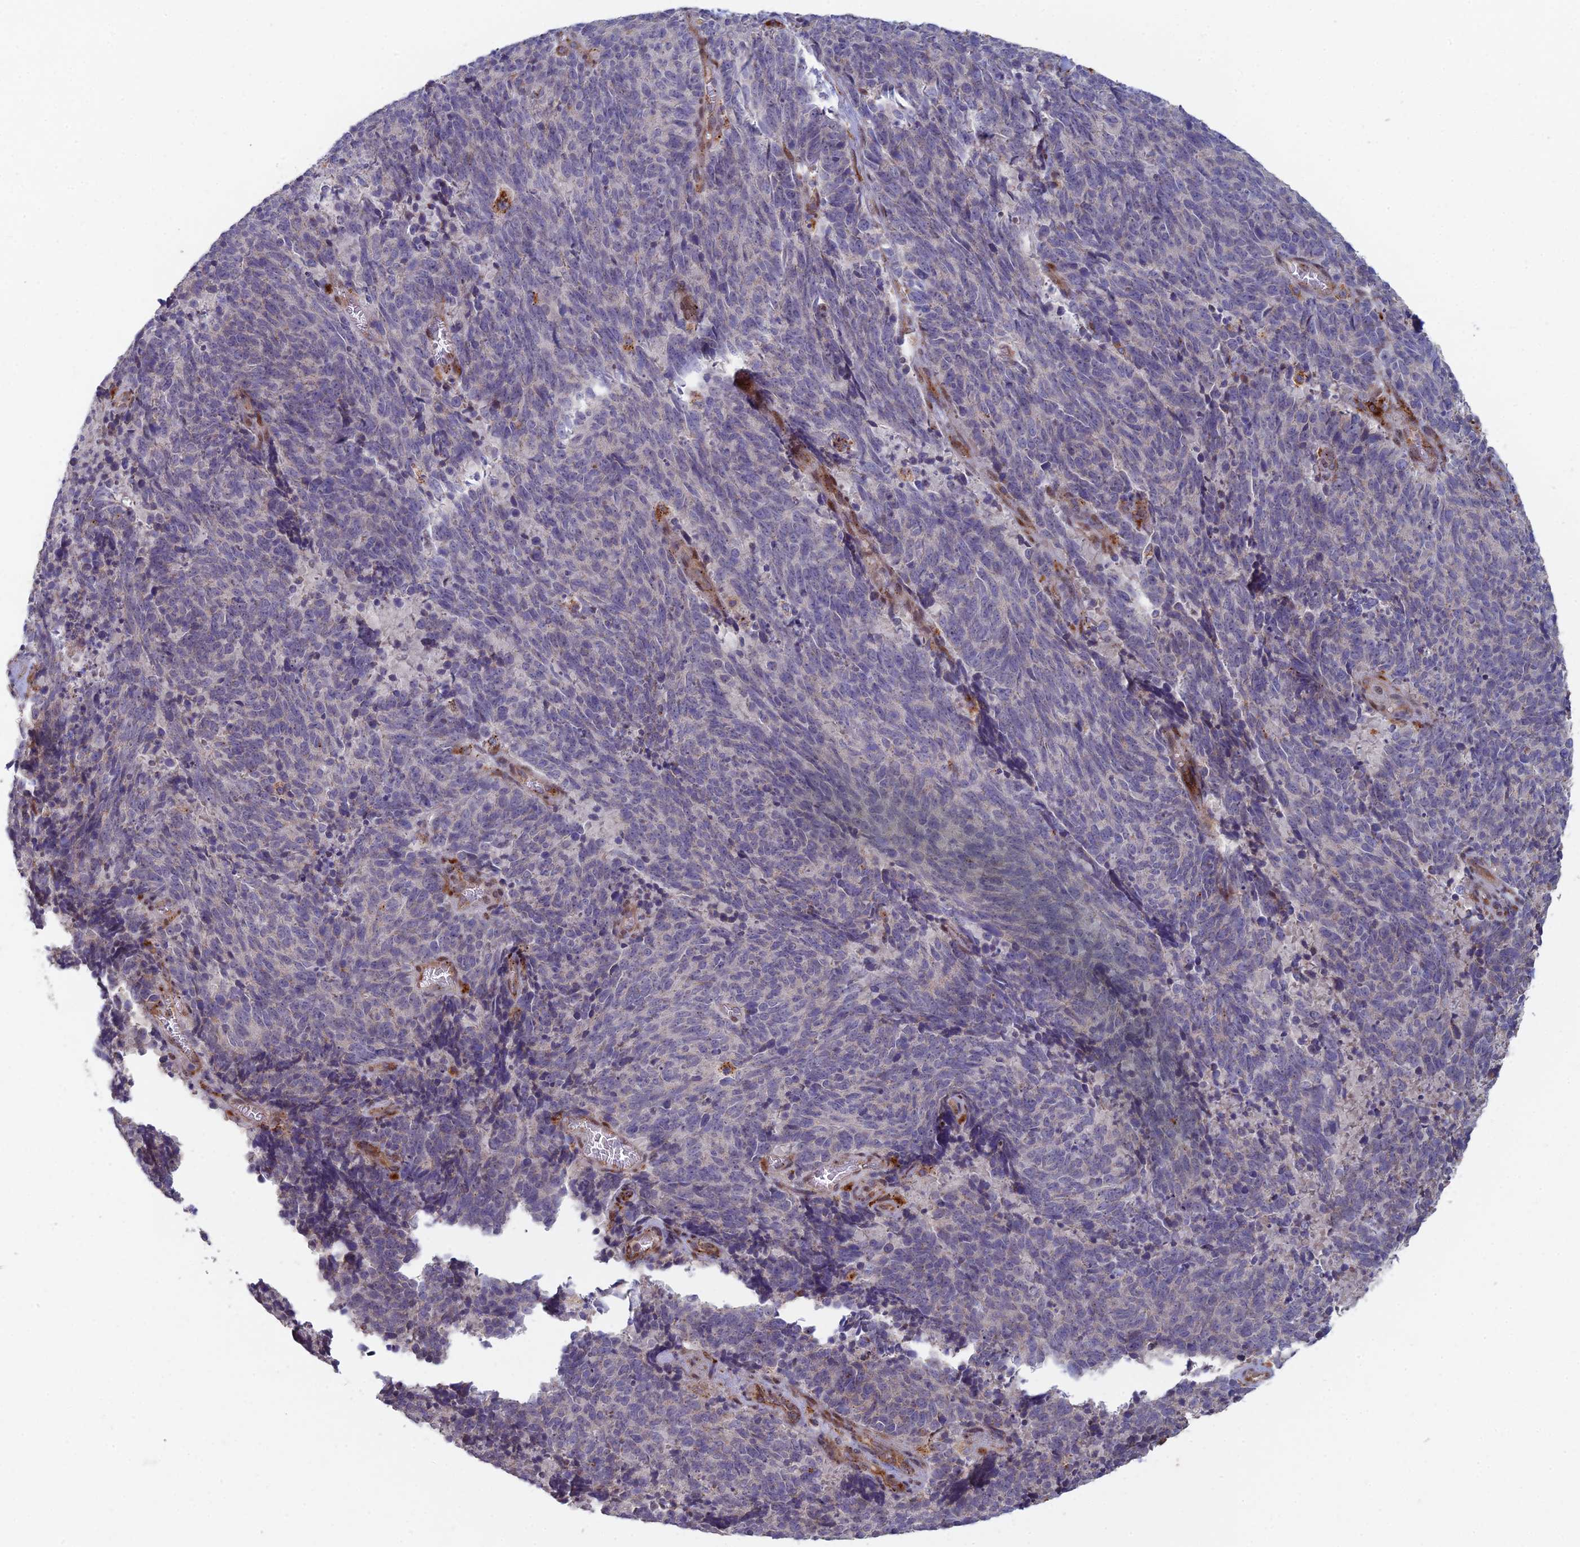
{"staining": {"intensity": "negative", "quantity": "none", "location": "none"}, "tissue": "cervical cancer", "cell_type": "Tumor cells", "image_type": "cancer", "snomed": [{"axis": "morphology", "description": "Squamous cell carcinoma, NOS"}, {"axis": "topography", "description": "Cervix"}], "caption": "Tumor cells are negative for protein expression in human cervical cancer (squamous cell carcinoma).", "gene": "FOXS1", "patient": {"sex": "female", "age": 29}}